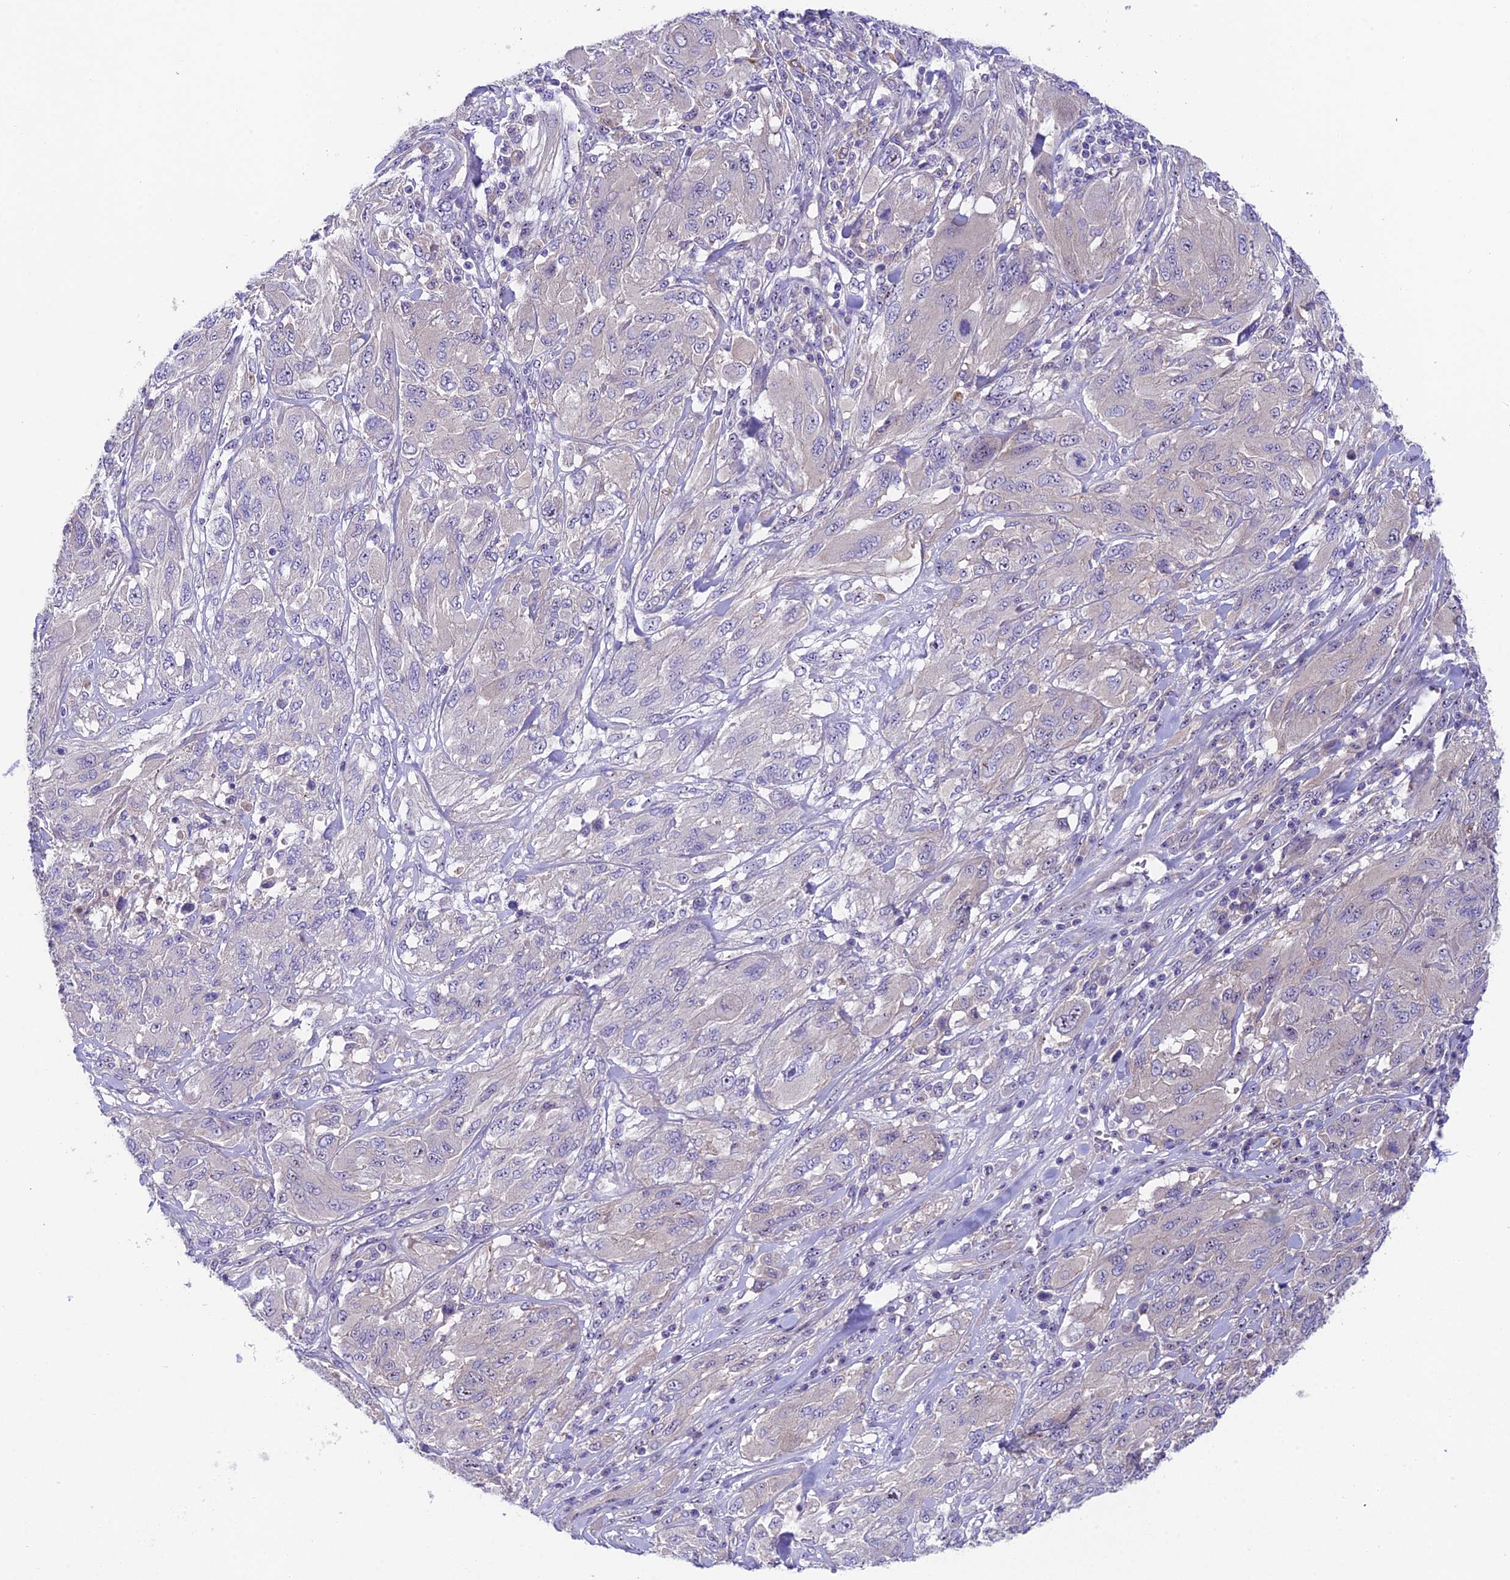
{"staining": {"intensity": "negative", "quantity": "none", "location": "none"}, "tissue": "melanoma", "cell_type": "Tumor cells", "image_type": "cancer", "snomed": [{"axis": "morphology", "description": "Malignant melanoma, NOS"}, {"axis": "topography", "description": "Skin"}], "caption": "There is no significant positivity in tumor cells of melanoma.", "gene": "DUSP29", "patient": {"sex": "female", "age": 91}}